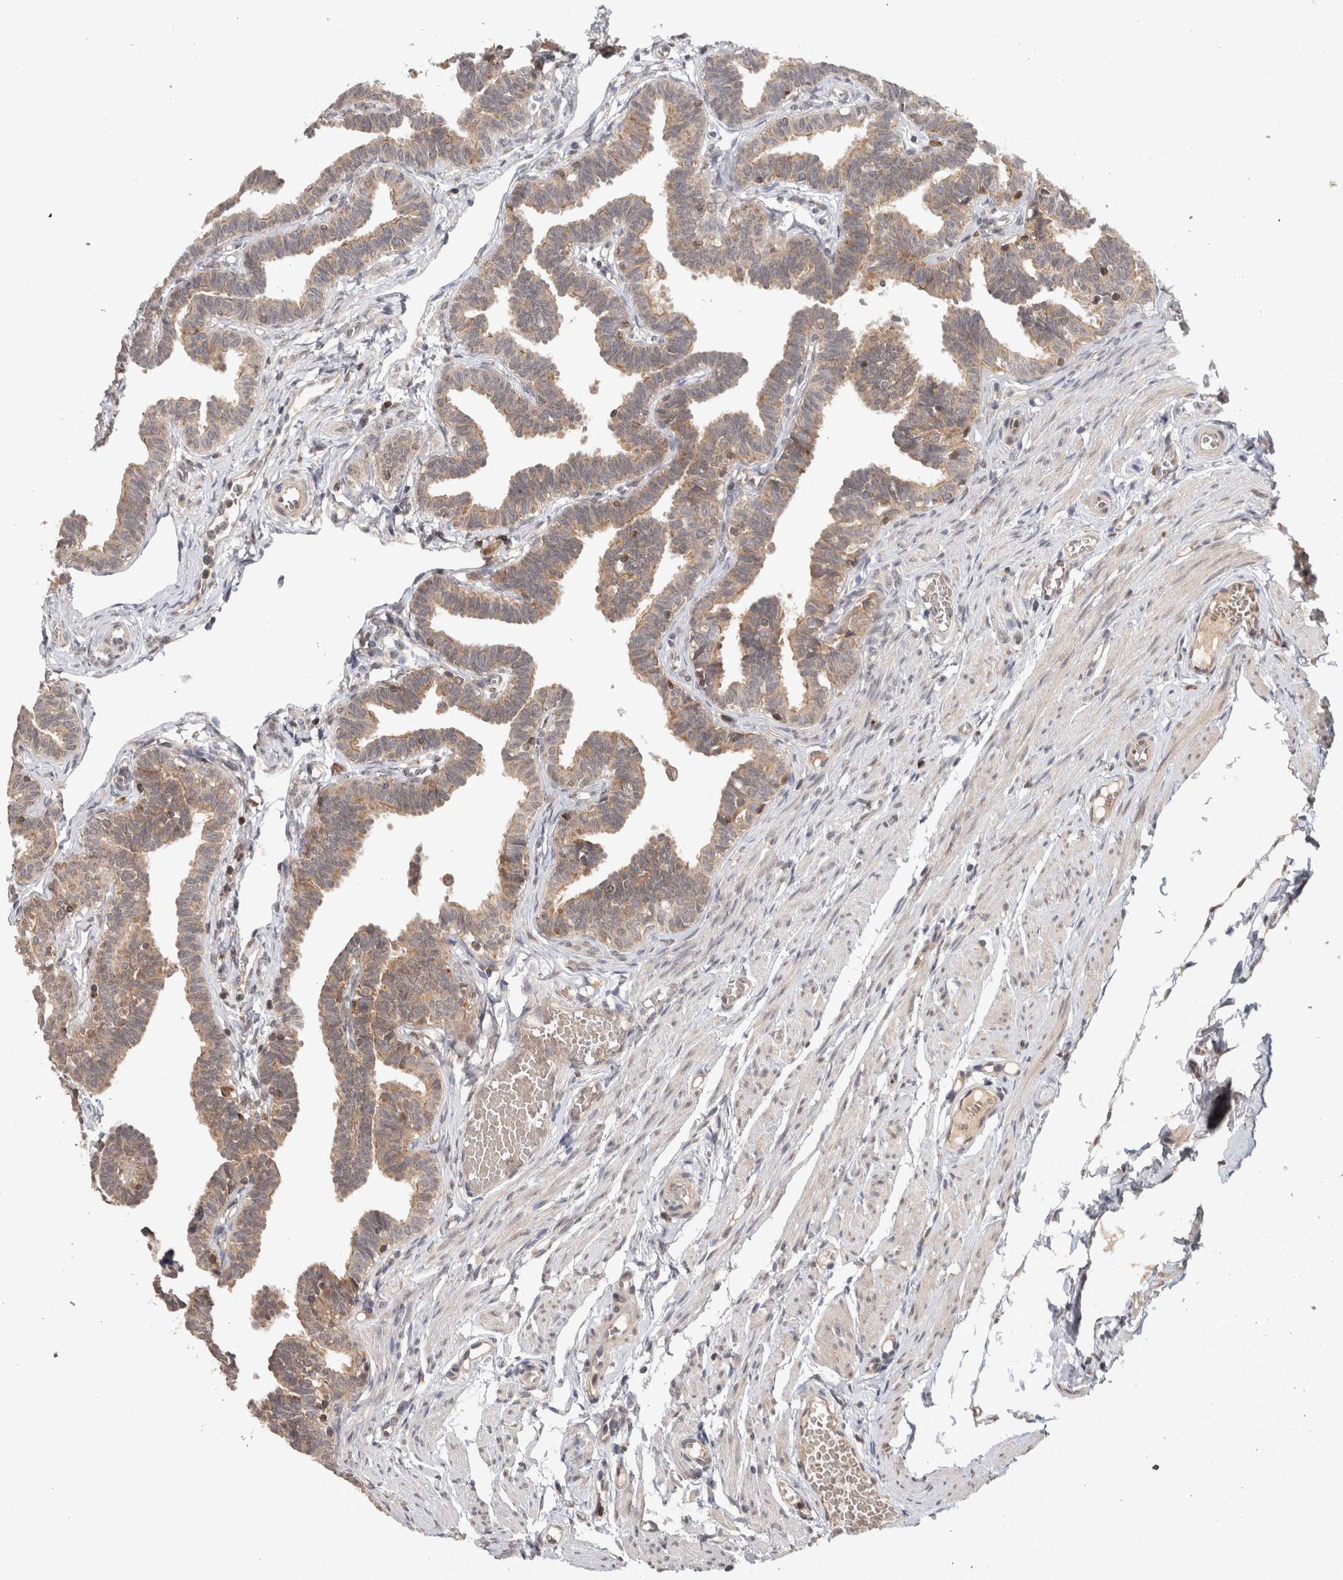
{"staining": {"intensity": "moderate", "quantity": ">75%", "location": "cytoplasmic/membranous"}, "tissue": "fallopian tube", "cell_type": "Glandular cells", "image_type": "normal", "snomed": [{"axis": "morphology", "description": "Normal tissue, NOS"}, {"axis": "topography", "description": "Fallopian tube"}, {"axis": "topography", "description": "Ovary"}], "caption": "About >75% of glandular cells in normal fallopian tube display moderate cytoplasmic/membranous protein staining as visualized by brown immunohistochemical staining.", "gene": "HMOX2", "patient": {"sex": "female", "age": 23}}